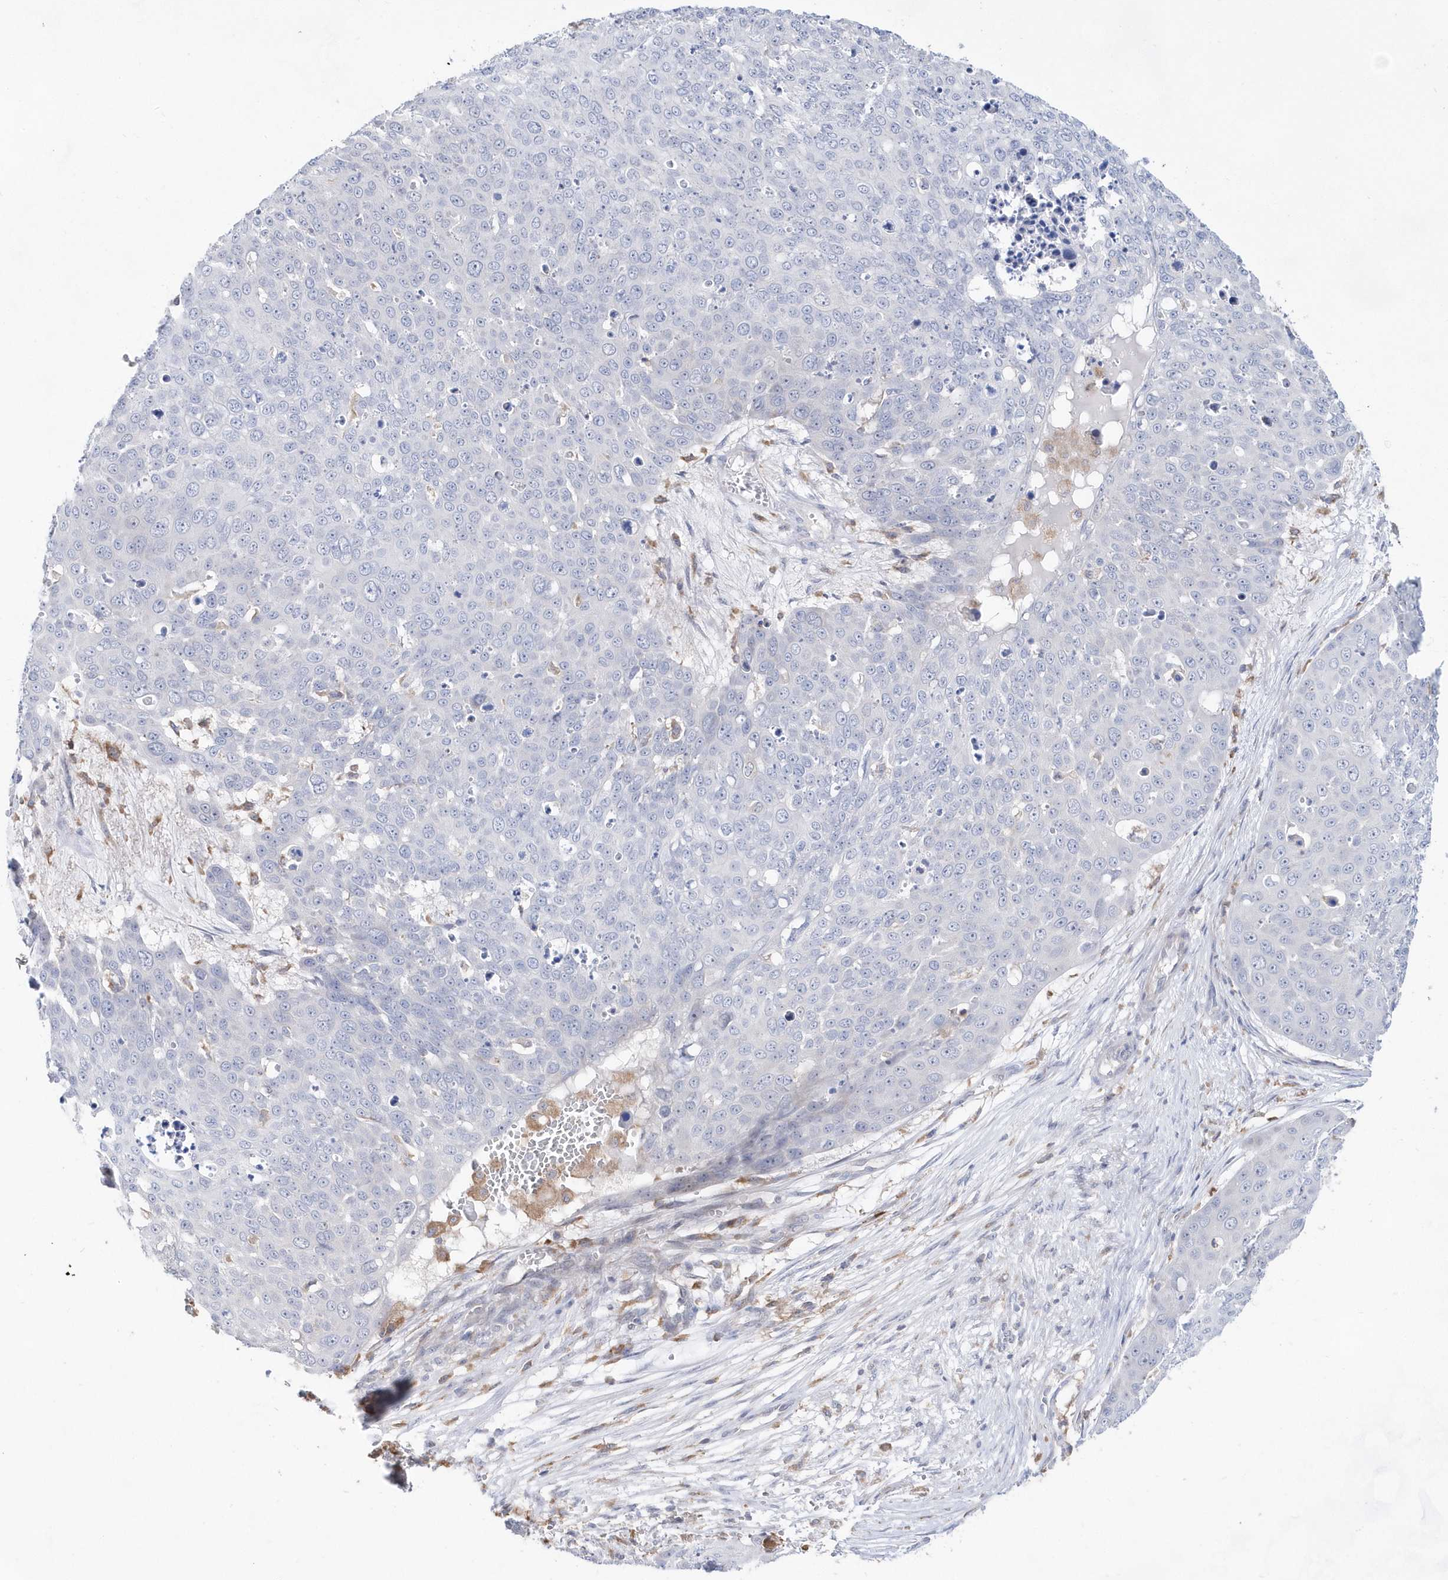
{"staining": {"intensity": "negative", "quantity": "none", "location": "none"}, "tissue": "skin cancer", "cell_type": "Tumor cells", "image_type": "cancer", "snomed": [{"axis": "morphology", "description": "Squamous cell carcinoma, NOS"}, {"axis": "topography", "description": "Skin"}], "caption": "Immunohistochemistry (IHC) histopathology image of human skin cancer stained for a protein (brown), which reveals no expression in tumor cells.", "gene": "BDH2", "patient": {"sex": "male", "age": 71}}